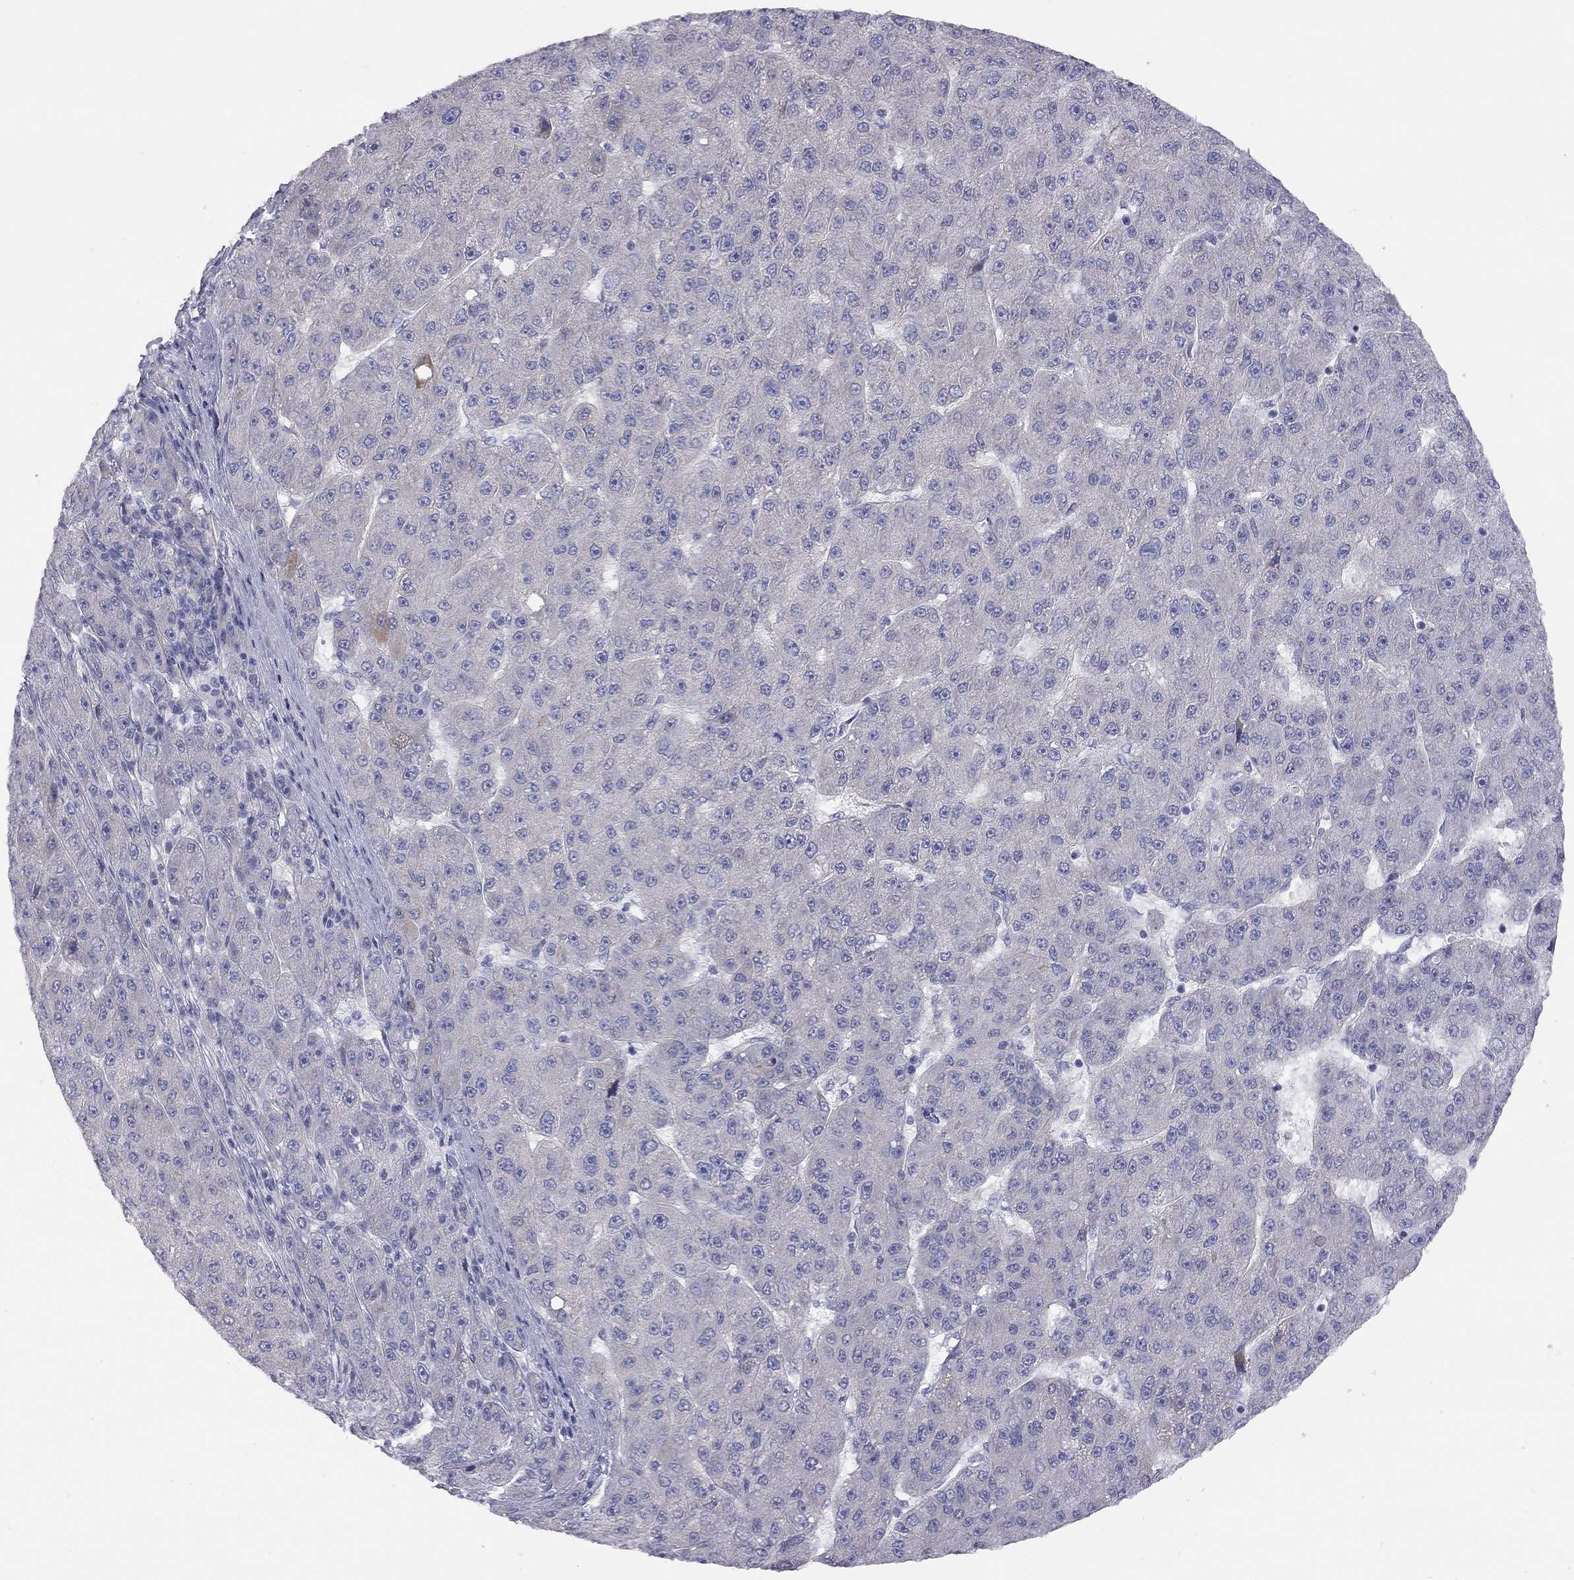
{"staining": {"intensity": "negative", "quantity": "none", "location": "none"}, "tissue": "liver cancer", "cell_type": "Tumor cells", "image_type": "cancer", "snomed": [{"axis": "morphology", "description": "Carcinoma, Hepatocellular, NOS"}, {"axis": "topography", "description": "Liver"}], "caption": "A high-resolution micrograph shows immunohistochemistry (IHC) staining of liver hepatocellular carcinoma, which displays no significant staining in tumor cells.", "gene": "GPRC5B", "patient": {"sex": "male", "age": 67}}